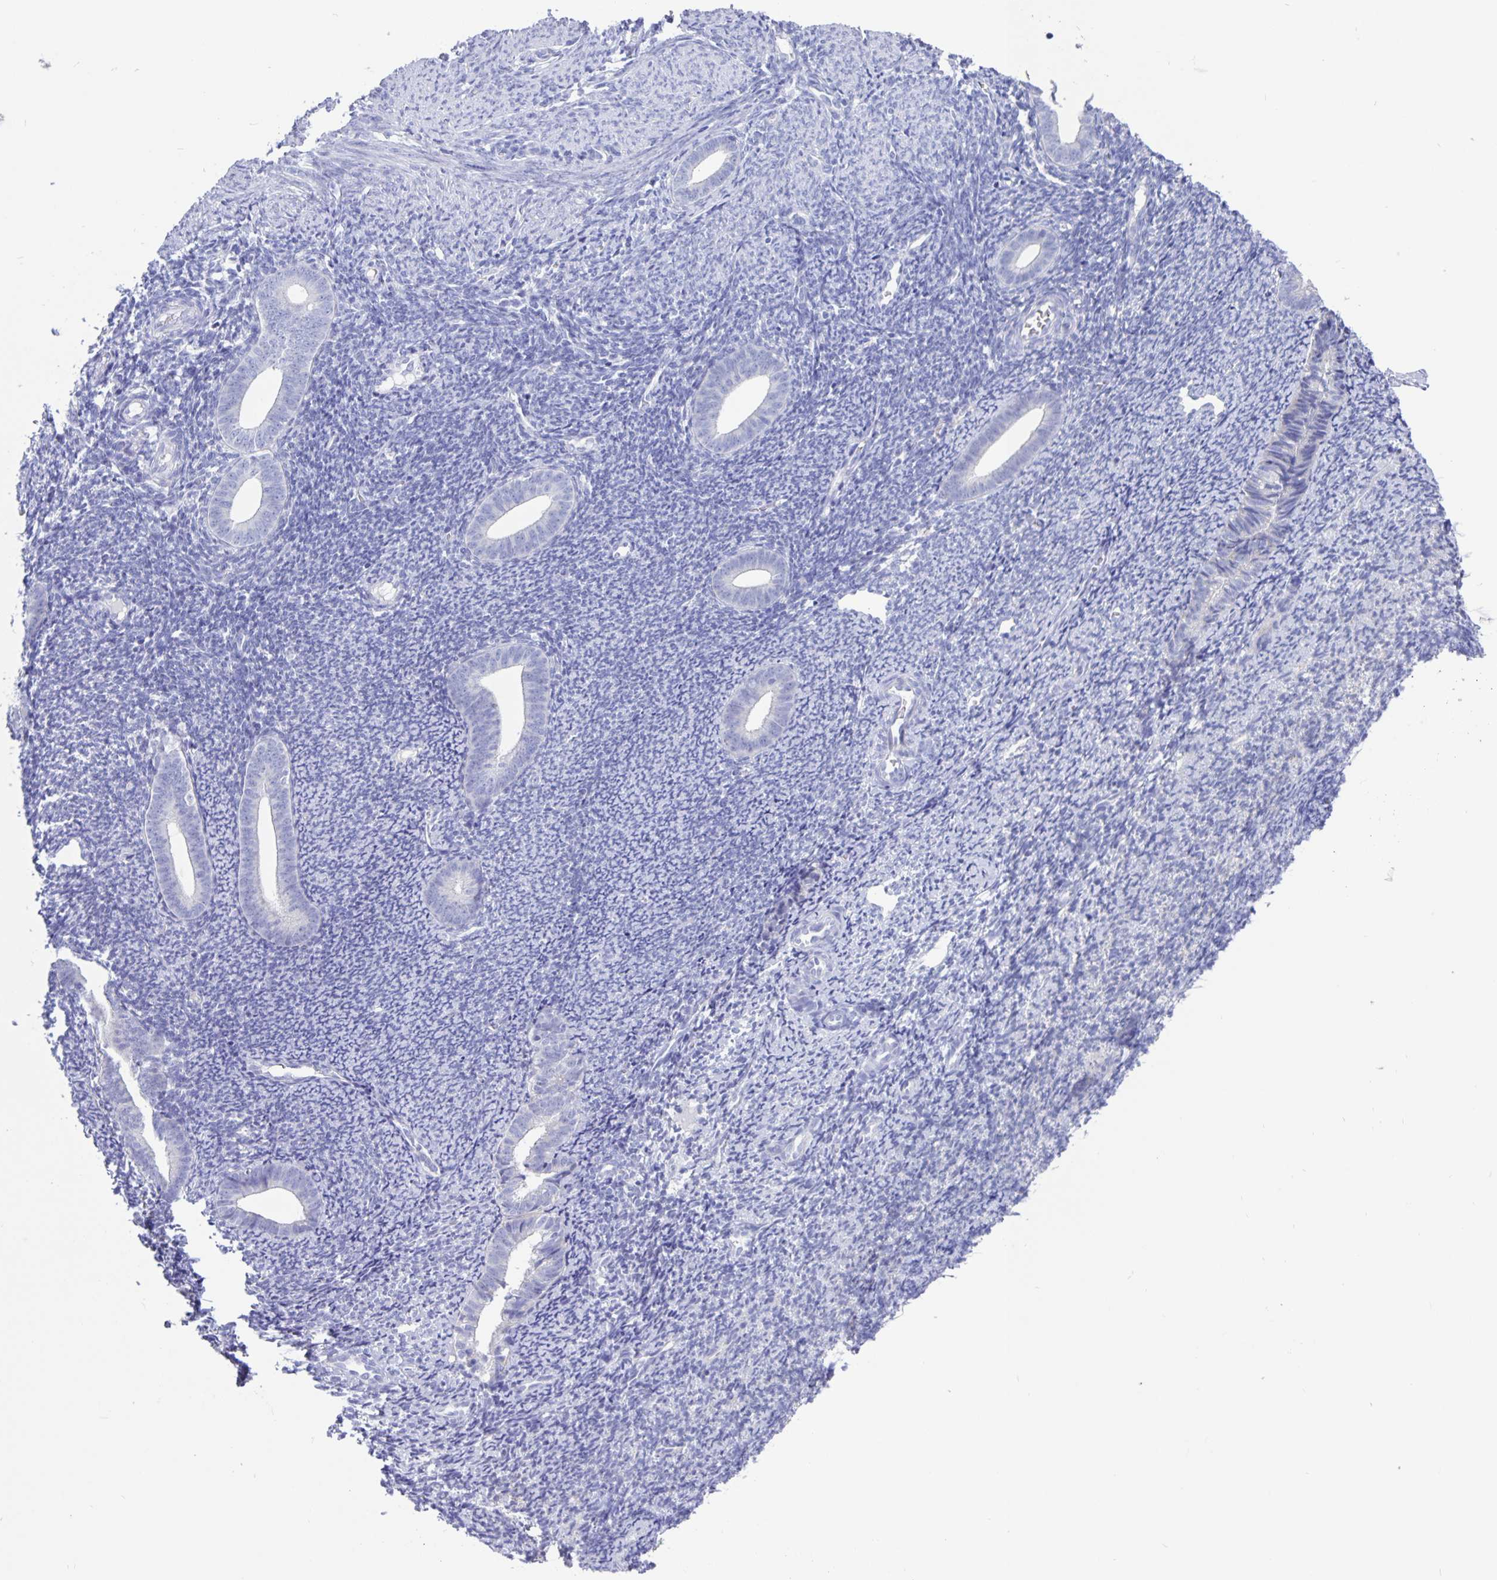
{"staining": {"intensity": "negative", "quantity": "none", "location": "none"}, "tissue": "endometrium", "cell_type": "Cells in endometrial stroma", "image_type": "normal", "snomed": [{"axis": "morphology", "description": "Normal tissue, NOS"}, {"axis": "topography", "description": "Endometrium"}], "caption": "Immunohistochemistry (IHC) of normal human endometrium reveals no expression in cells in endometrial stroma.", "gene": "ERMN", "patient": {"sex": "female", "age": 39}}